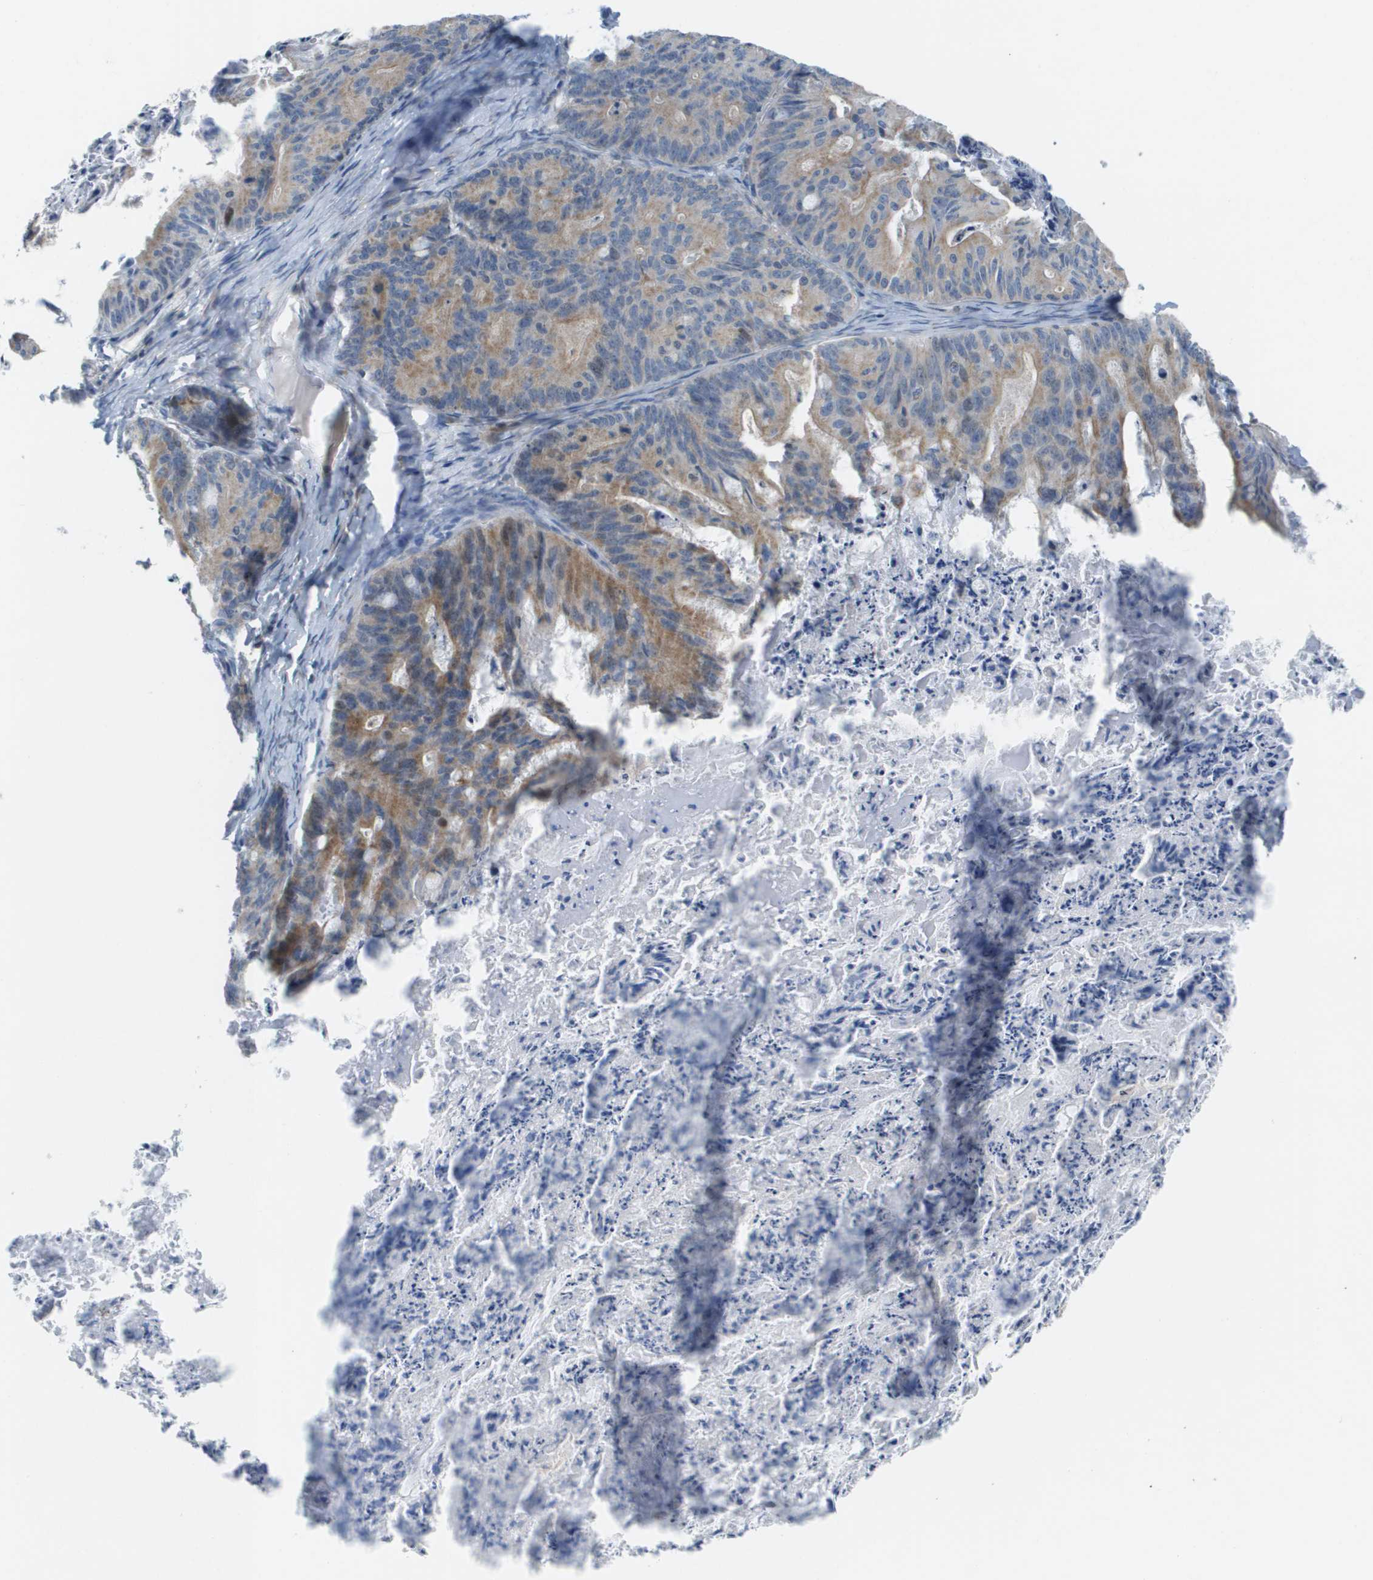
{"staining": {"intensity": "moderate", "quantity": "<25%", "location": "cytoplasmic/membranous"}, "tissue": "ovarian cancer", "cell_type": "Tumor cells", "image_type": "cancer", "snomed": [{"axis": "morphology", "description": "Cystadenocarcinoma, mucinous, NOS"}, {"axis": "topography", "description": "Ovary"}], "caption": "Ovarian cancer tissue demonstrates moderate cytoplasmic/membranous staining in approximately <25% of tumor cells, visualized by immunohistochemistry. (DAB = brown stain, brightfield microscopy at high magnification).", "gene": "KRT23", "patient": {"sex": "female", "age": 37}}